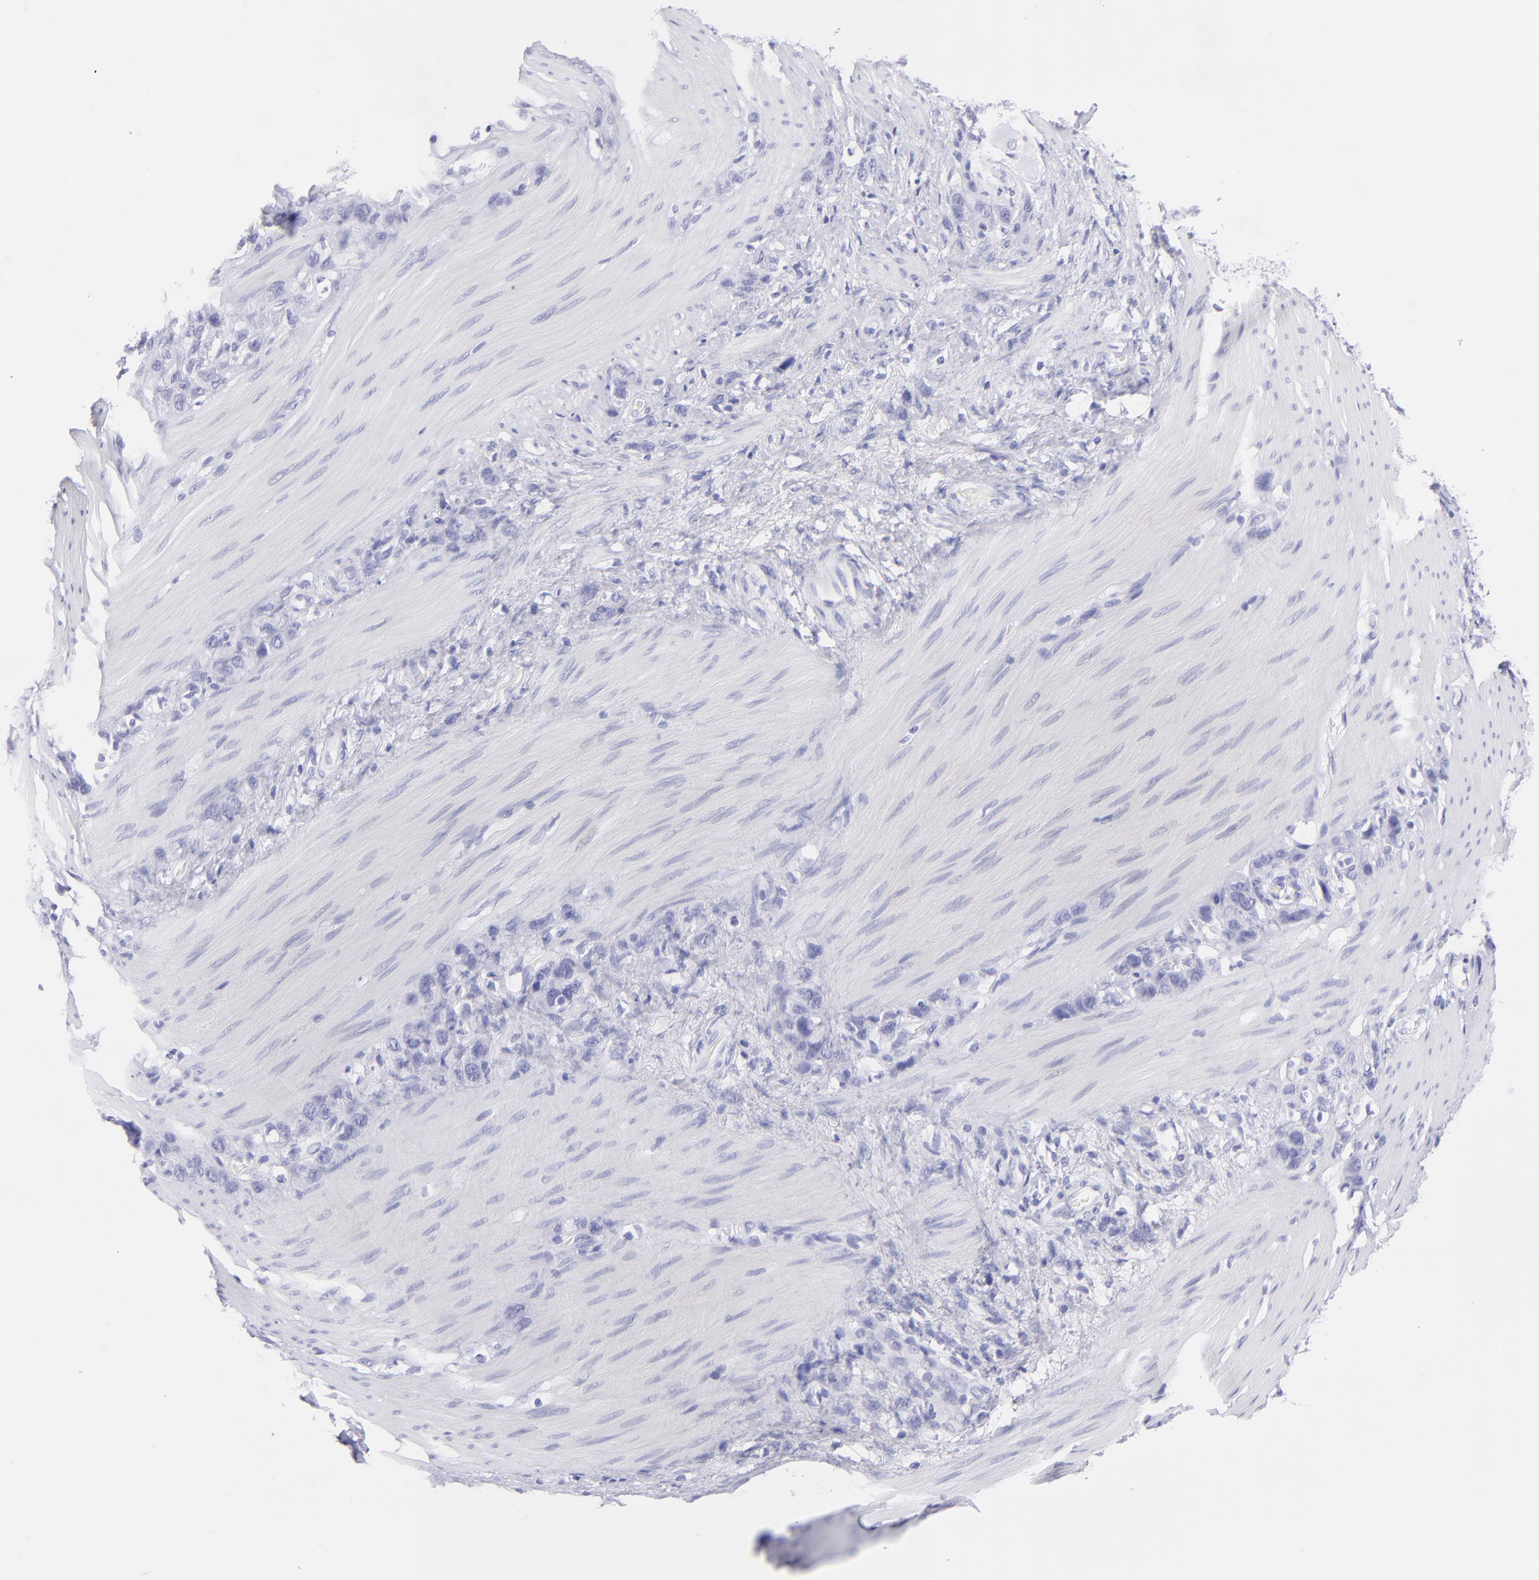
{"staining": {"intensity": "negative", "quantity": "none", "location": "none"}, "tissue": "stomach cancer", "cell_type": "Tumor cells", "image_type": "cancer", "snomed": [{"axis": "morphology", "description": "Normal tissue, NOS"}, {"axis": "morphology", "description": "Adenocarcinoma, NOS"}, {"axis": "morphology", "description": "Adenocarcinoma, High grade"}, {"axis": "topography", "description": "Stomach, upper"}, {"axis": "topography", "description": "Stomach"}], "caption": "Immunohistochemical staining of human stomach cancer exhibits no significant expression in tumor cells. The staining is performed using DAB (3,3'-diaminobenzidine) brown chromogen with nuclei counter-stained in using hematoxylin.", "gene": "PIP", "patient": {"sex": "female", "age": 65}}